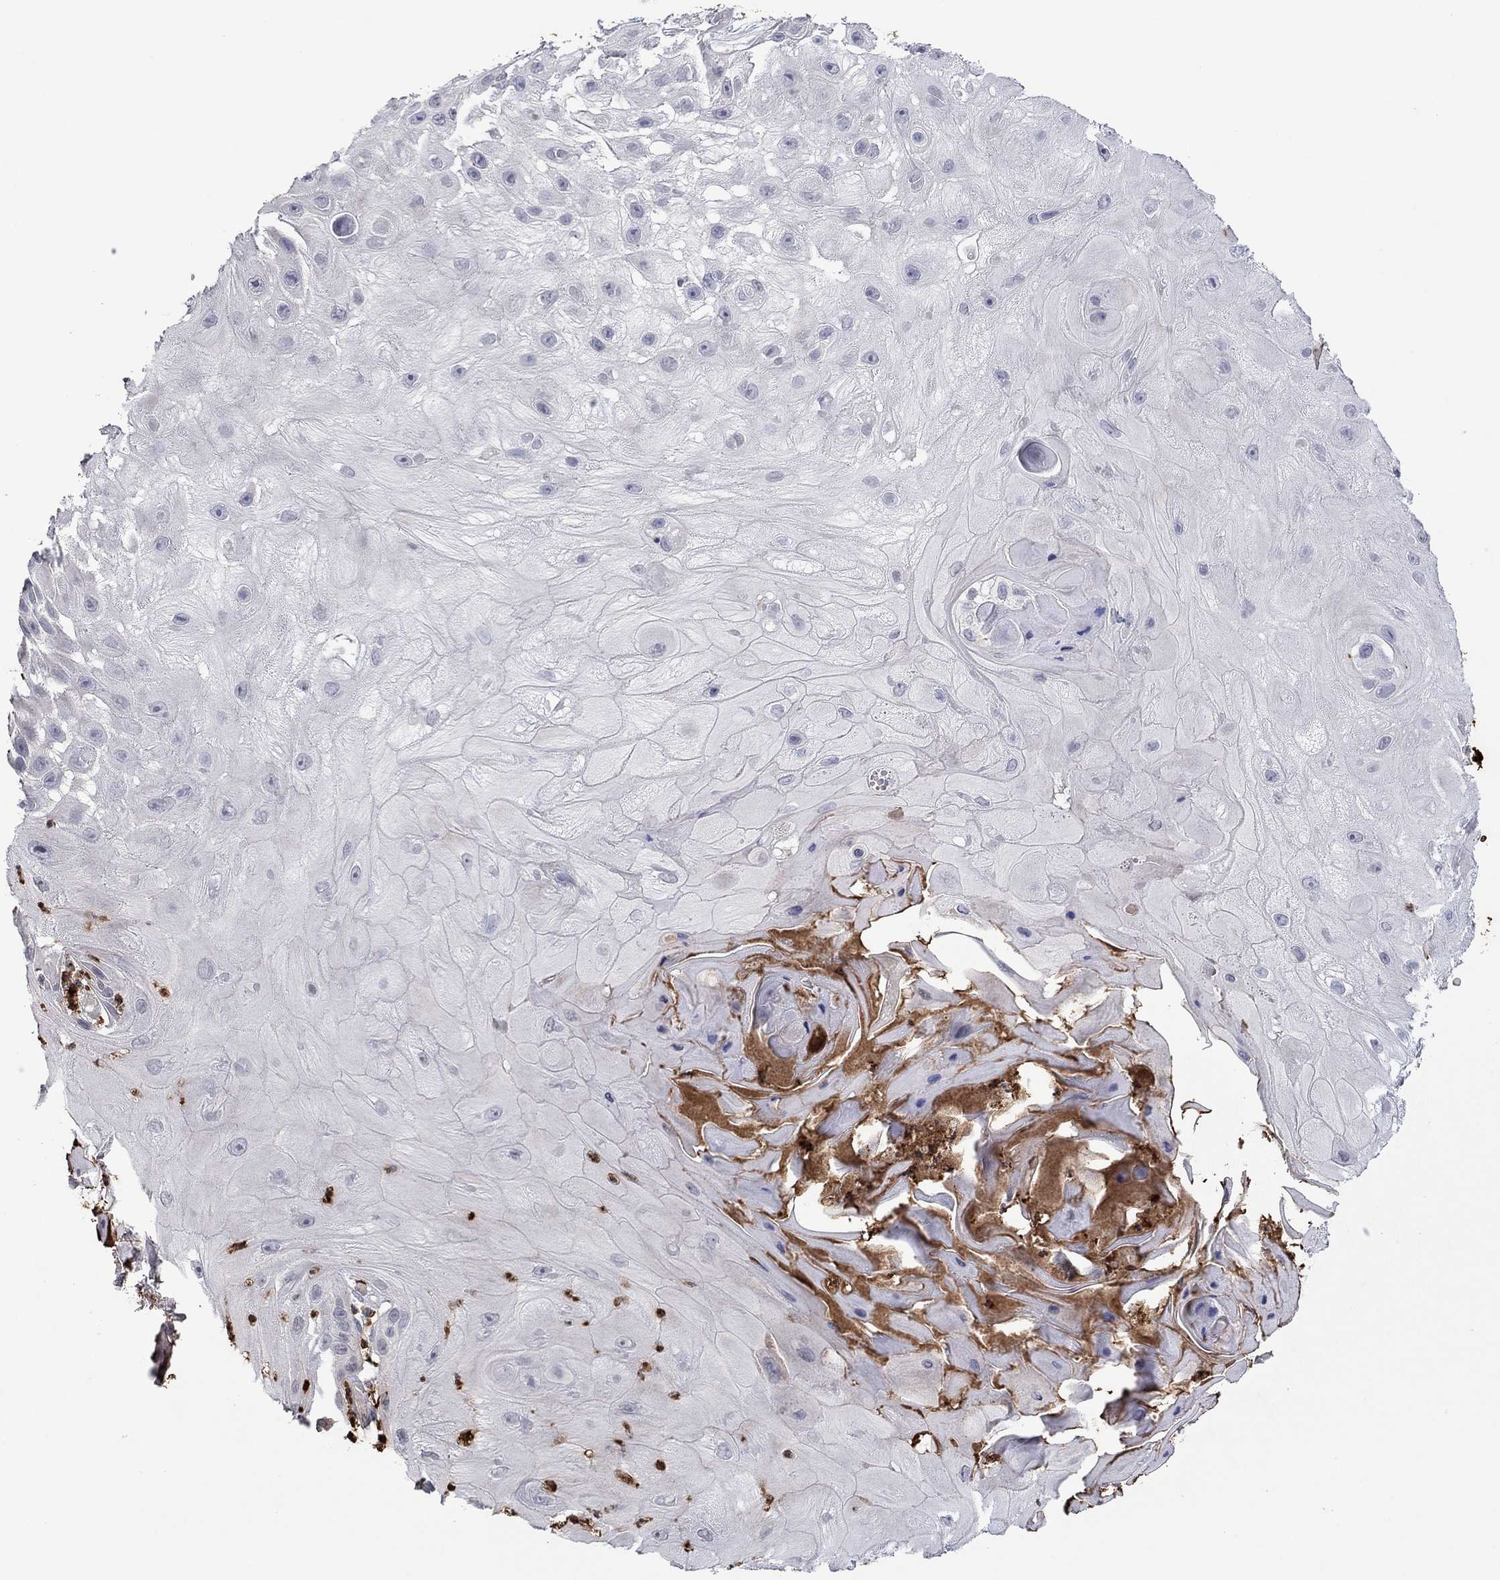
{"staining": {"intensity": "negative", "quantity": "none", "location": "none"}, "tissue": "skin cancer", "cell_type": "Tumor cells", "image_type": "cancer", "snomed": [{"axis": "morphology", "description": "Normal tissue, NOS"}, {"axis": "morphology", "description": "Squamous cell carcinoma, NOS"}, {"axis": "topography", "description": "Skin"}], "caption": "DAB (3,3'-diaminobenzidine) immunohistochemical staining of human skin cancer (squamous cell carcinoma) demonstrates no significant expression in tumor cells. Nuclei are stained in blue.", "gene": "CCL5", "patient": {"sex": "male", "age": 79}}